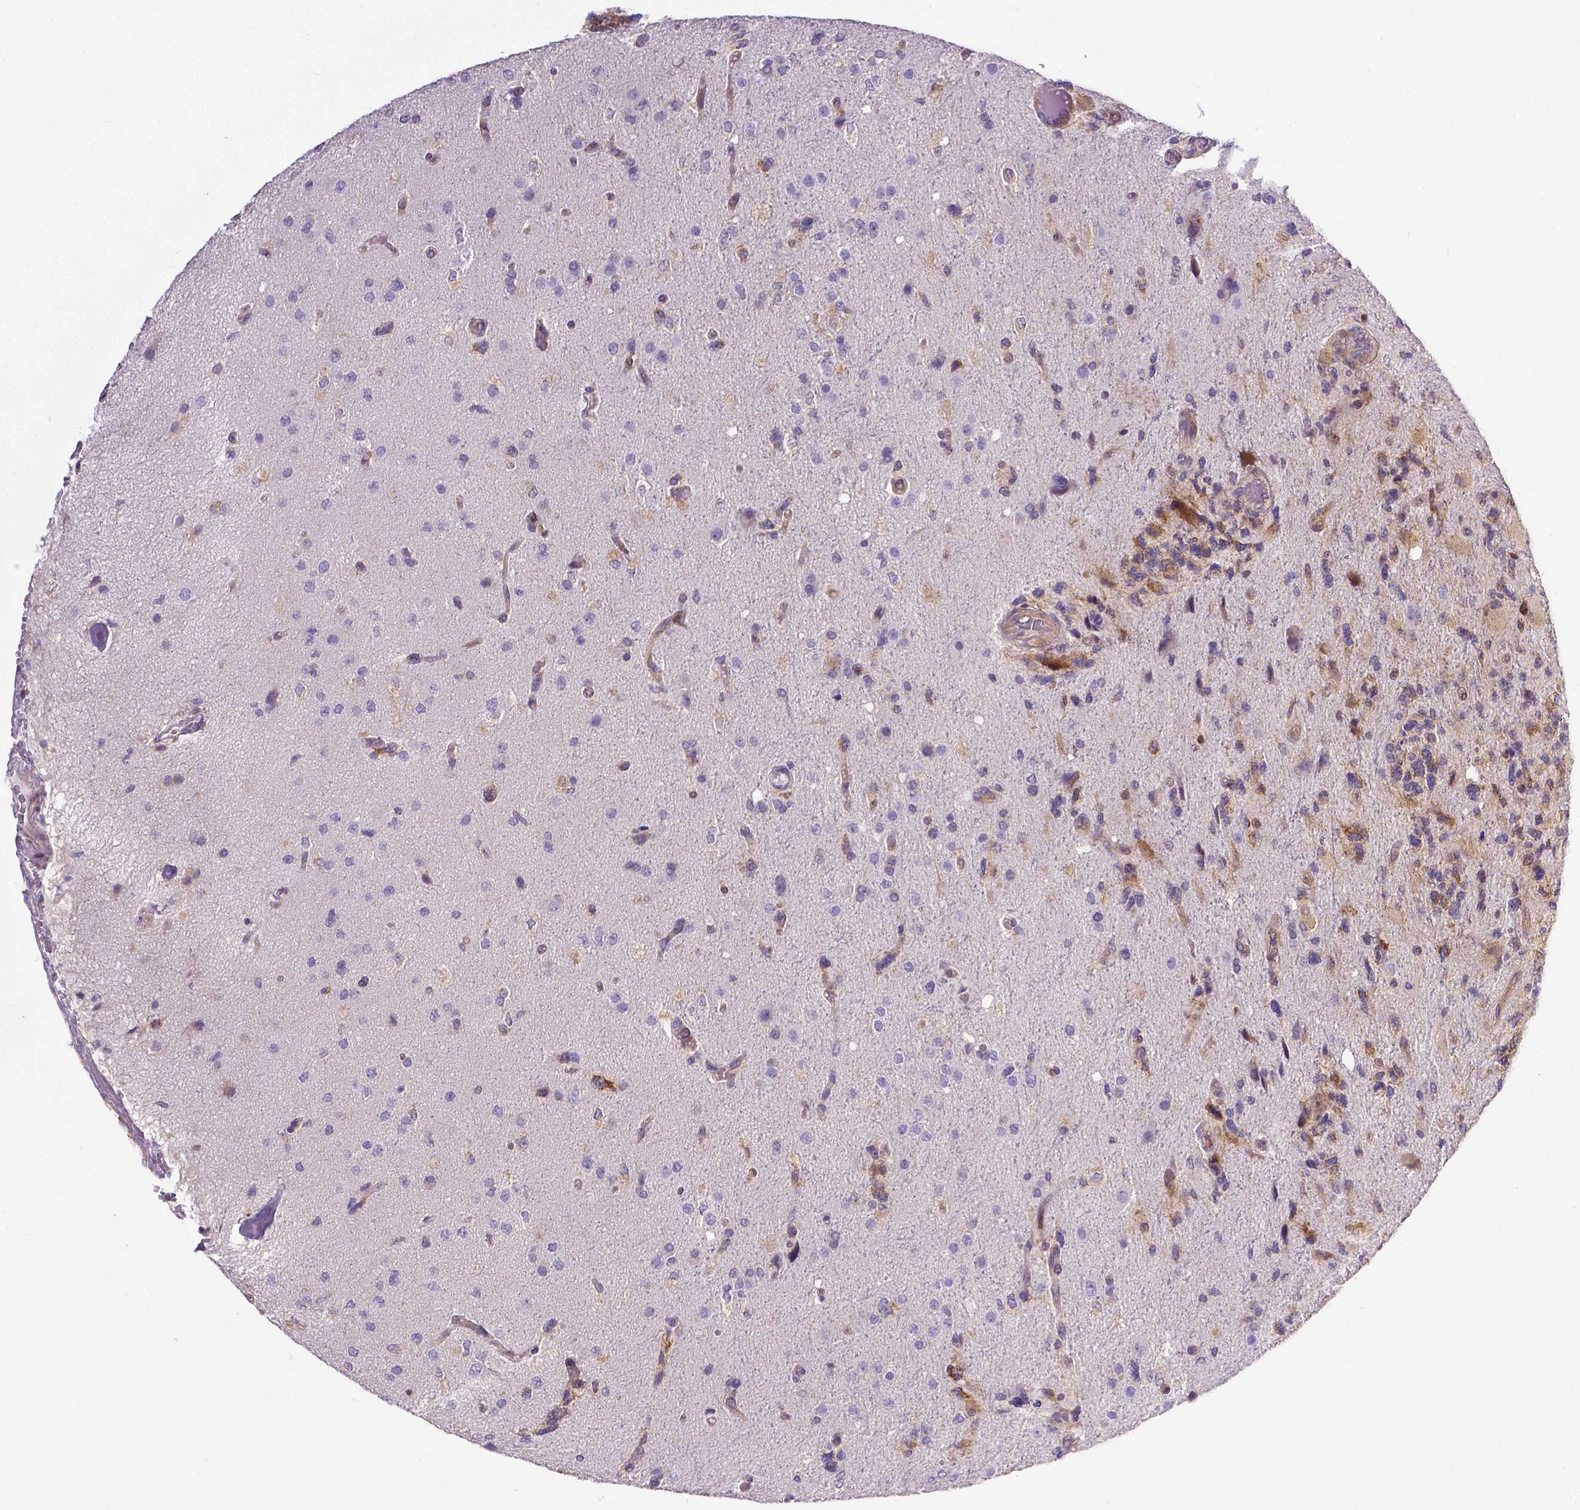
{"staining": {"intensity": "moderate", "quantity": ">75%", "location": "cytoplasmic/membranous"}, "tissue": "glioma", "cell_type": "Tumor cells", "image_type": "cancer", "snomed": [{"axis": "morphology", "description": "Glioma, malignant, High grade"}, {"axis": "topography", "description": "Brain"}], "caption": "An image showing moderate cytoplasmic/membranous expression in about >75% of tumor cells in malignant glioma (high-grade), as visualized by brown immunohistochemical staining.", "gene": "MCL1", "patient": {"sex": "female", "age": 71}}